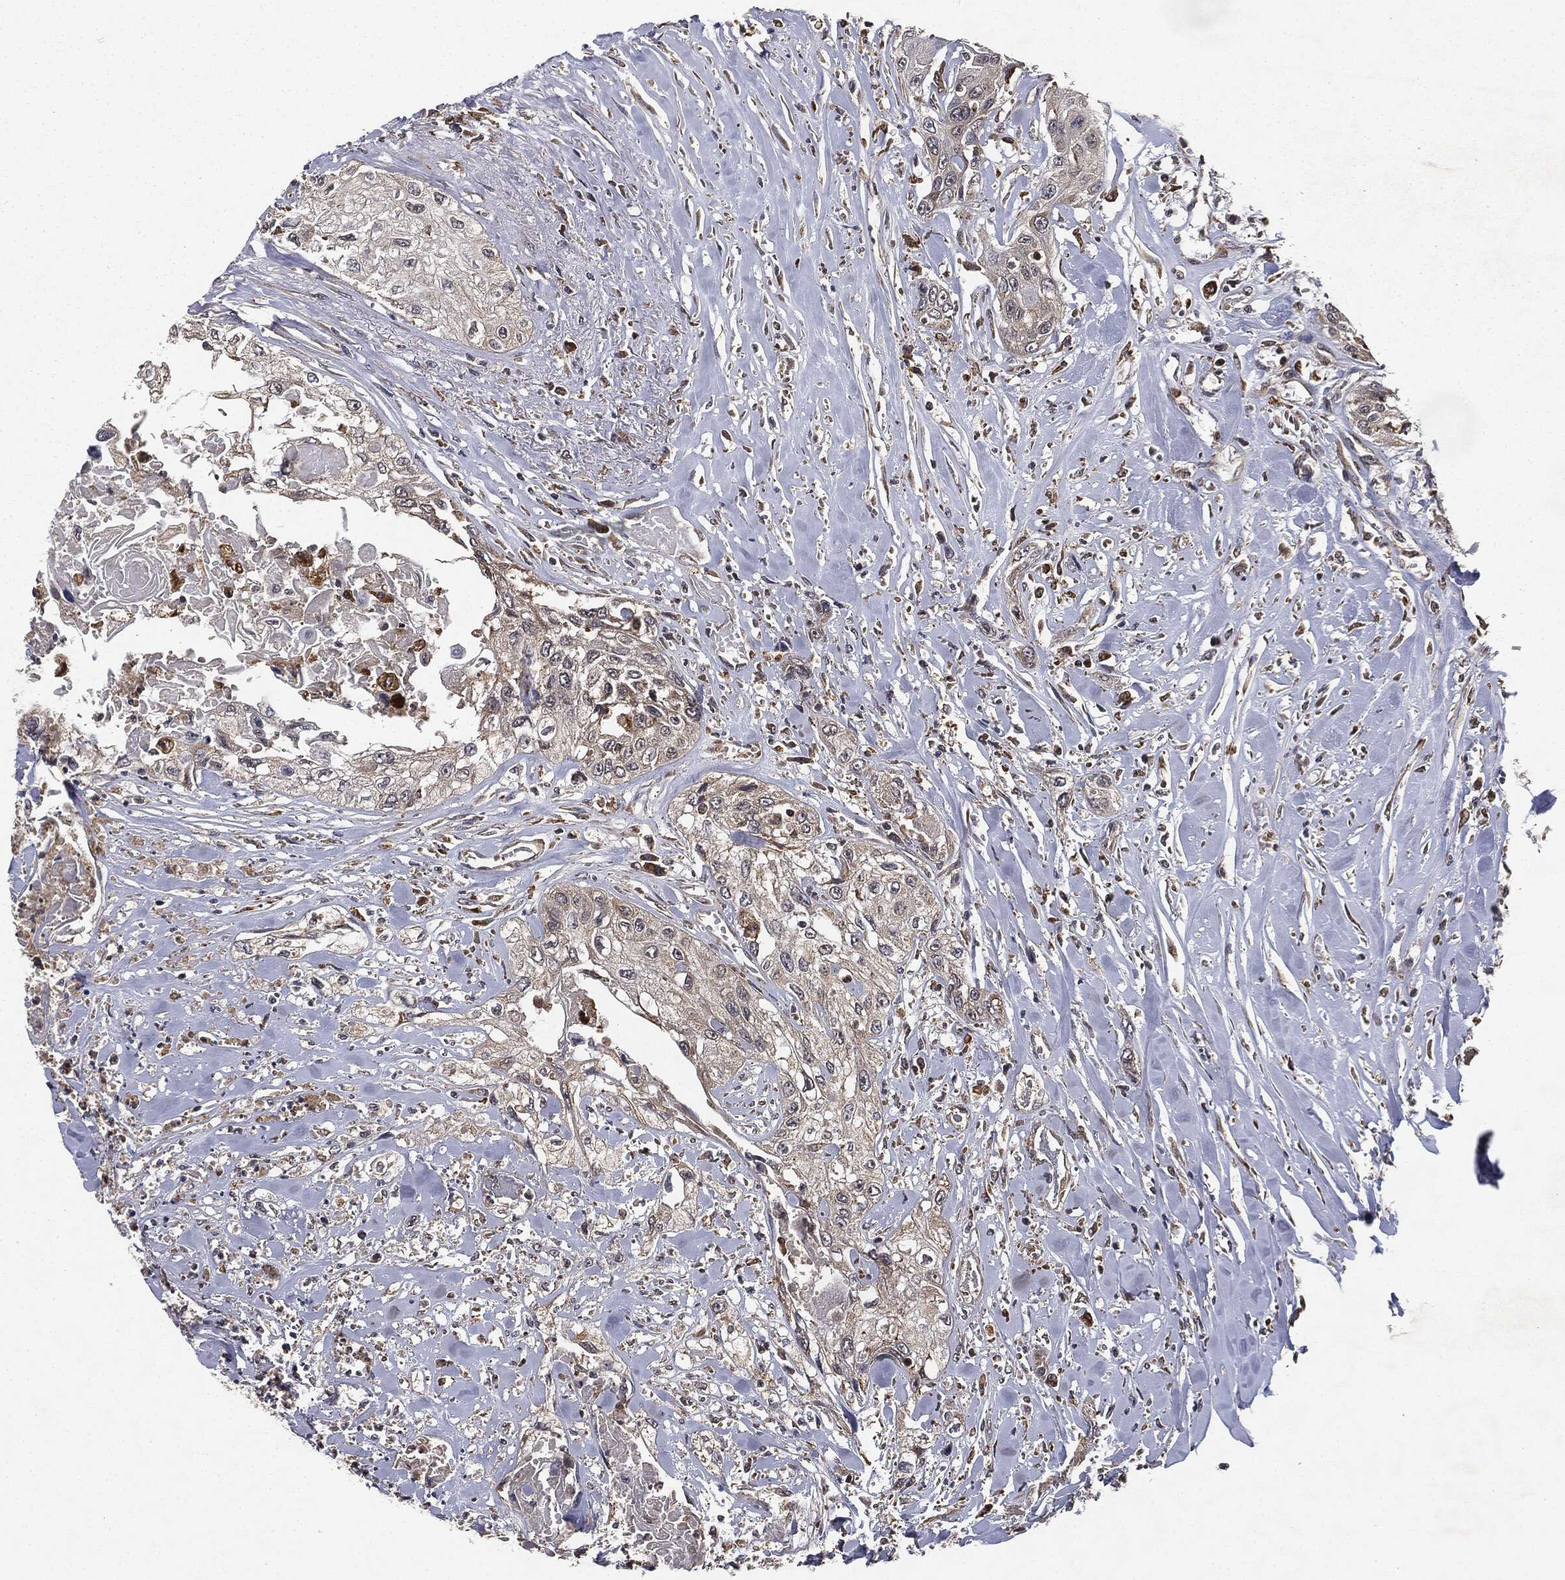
{"staining": {"intensity": "negative", "quantity": "none", "location": "none"}, "tissue": "head and neck cancer", "cell_type": "Tumor cells", "image_type": "cancer", "snomed": [{"axis": "morphology", "description": "Normal tissue, NOS"}, {"axis": "morphology", "description": "Squamous cell carcinoma, NOS"}, {"axis": "topography", "description": "Oral tissue"}, {"axis": "topography", "description": "Peripheral nerve tissue"}, {"axis": "topography", "description": "Head-Neck"}], "caption": "A photomicrograph of head and neck cancer (squamous cell carcinoma) stained for a protein demonstrates no brown staining in tumor cells.", "gene": "MIER2", "patient": {"sex": "female", "age": 59}}